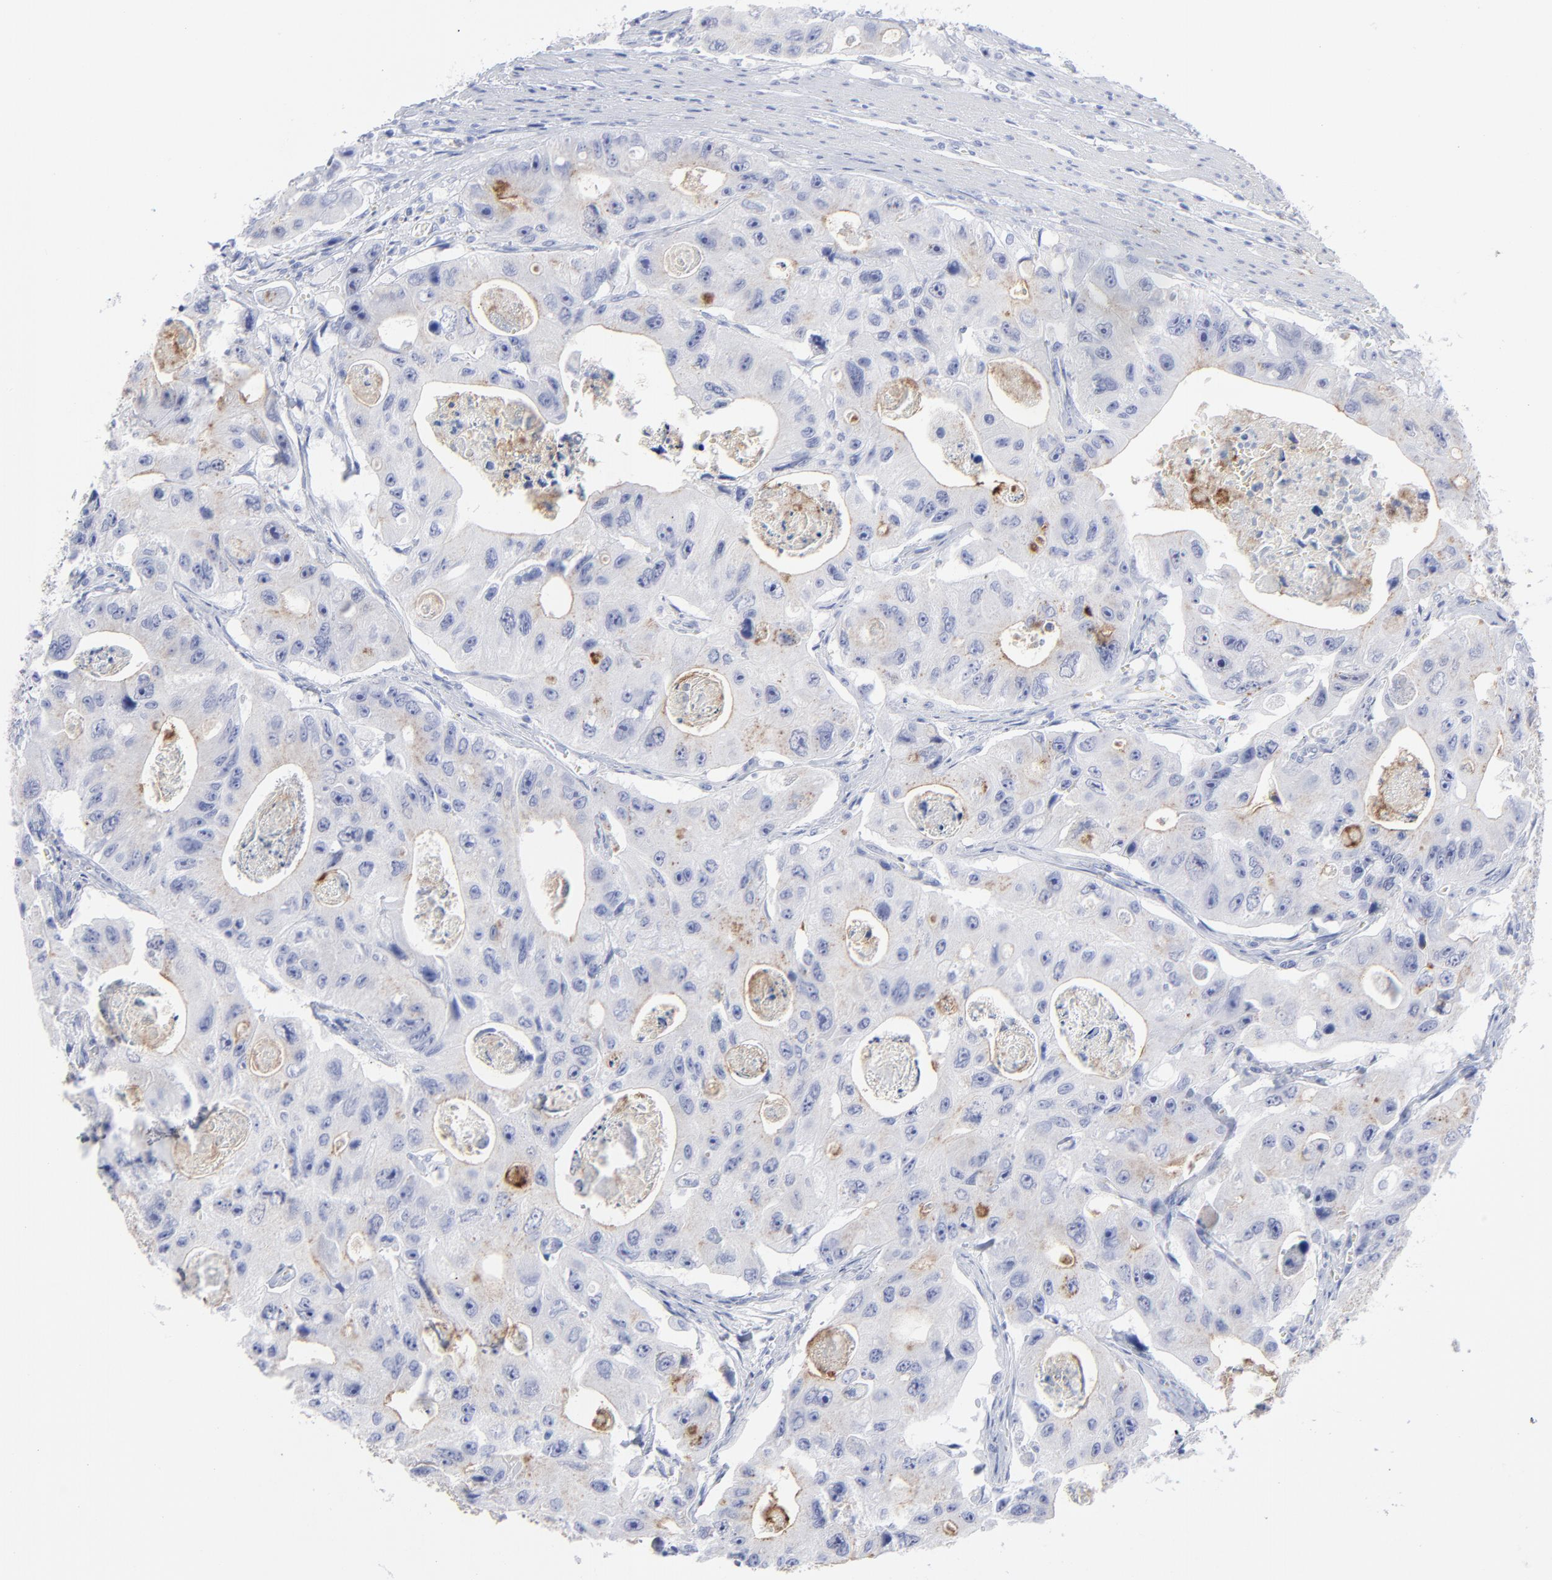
{"staining": {"intensity": "moderate", "quantity": "<25%", "location": "cytoplasmic/membranous"}, "tissue": "colorectal cancer", "cell_type": "Tumor cells", "image_type": "cancer", "snomed": [{"axis": "morphology", "description": "Adenocarcinoma, NOS"}, {"axis": "topography", "description": "Colon"}], "caption": "Brown immunohistochemical staining in colorectal cancer (adenocarcinoma) exhibits moderate cytoplasmic/membranous staining in about <25% of tumor cells.", "gene": "CNTN3", "patient": {"sex": "female", "age": 46}}